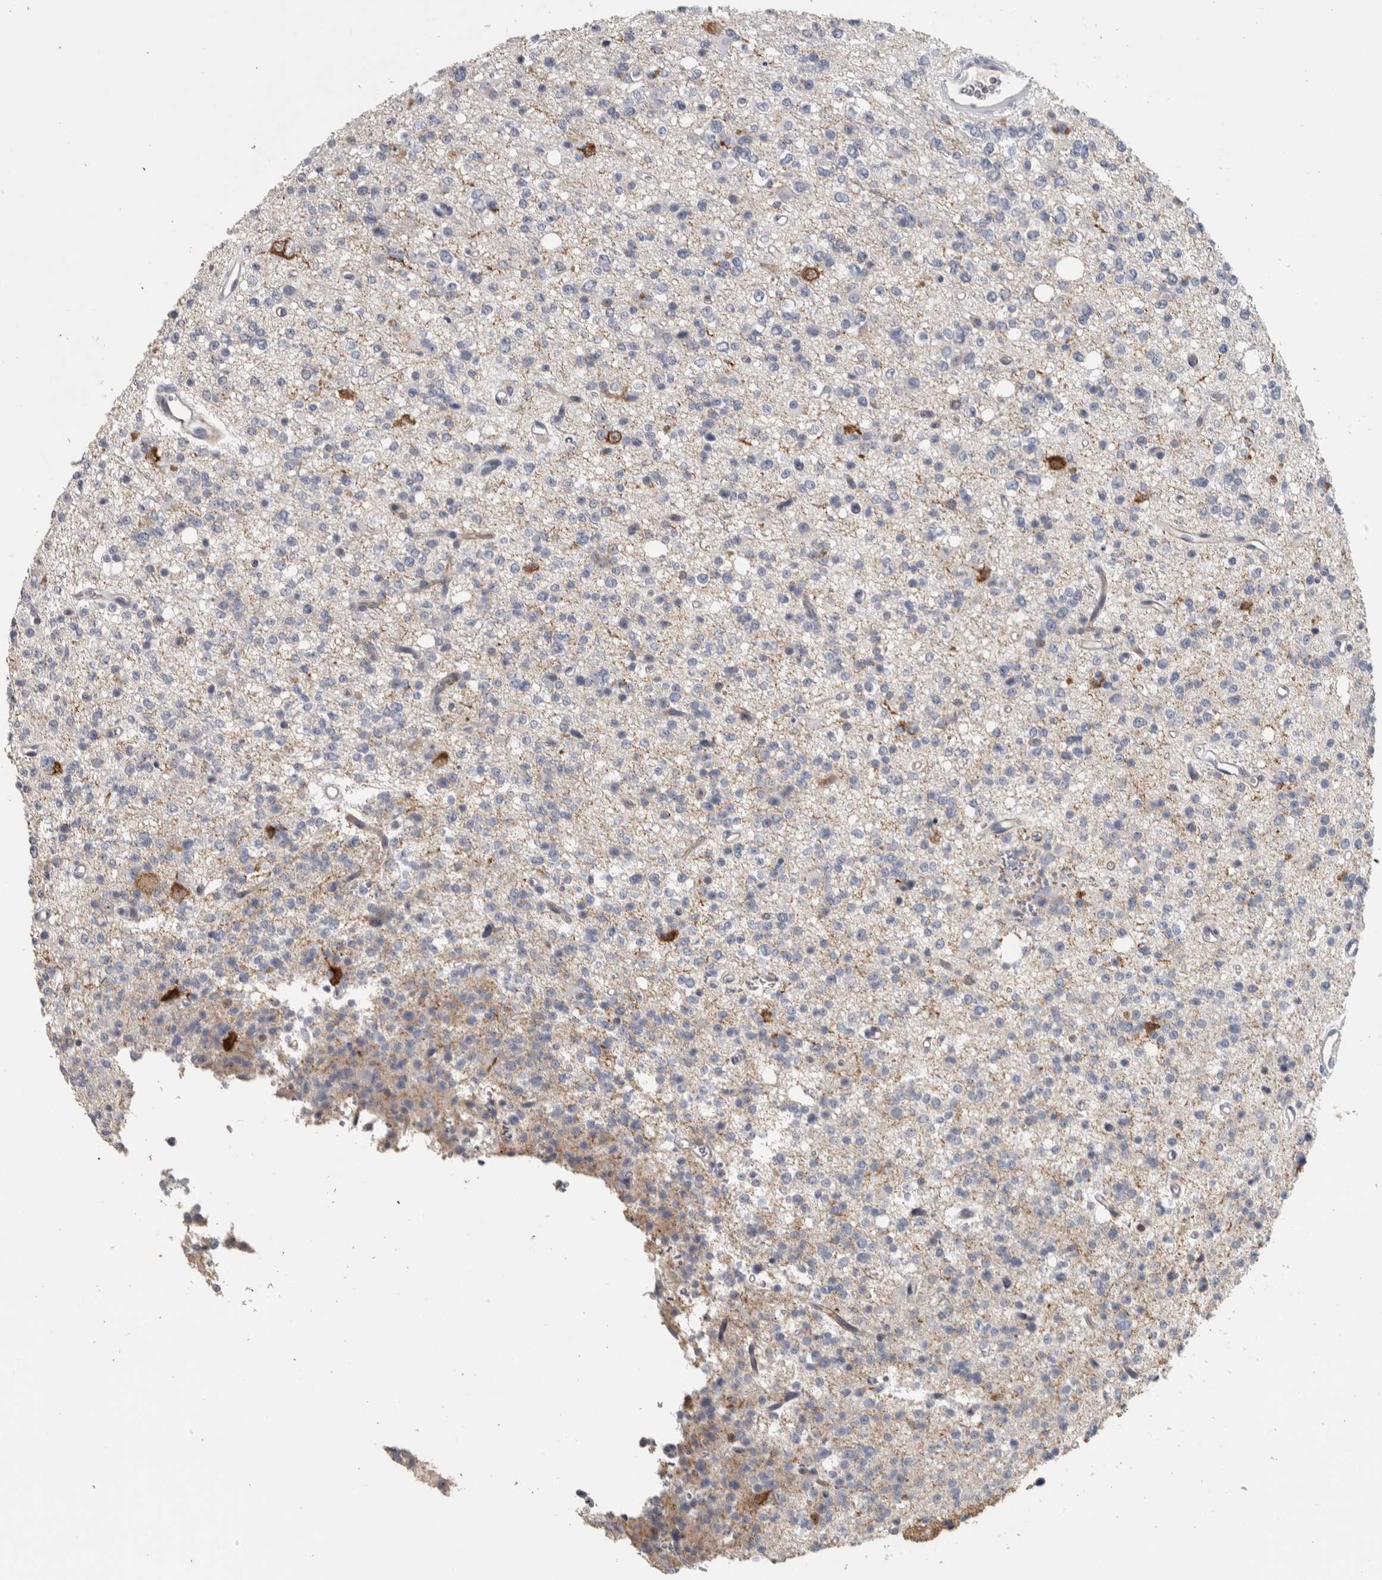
{"staining": {"intensity": "negative", "quantity": "none", "location": "none"}, "tissue": "glioma", "cell_type": "Tumor cells", "image_type": "cancer", "snomed": [{"axis": "morphology", "description": "Glioma, malignant, High grade"}, {"axis": "topography", "description": "Brain"}], "caption": "Image shows no significant protein positivity in tumor cells of malignant glioma (high-grade).", "gene": "DCAF10", "patient": {"sex": "female", "age": 62}}